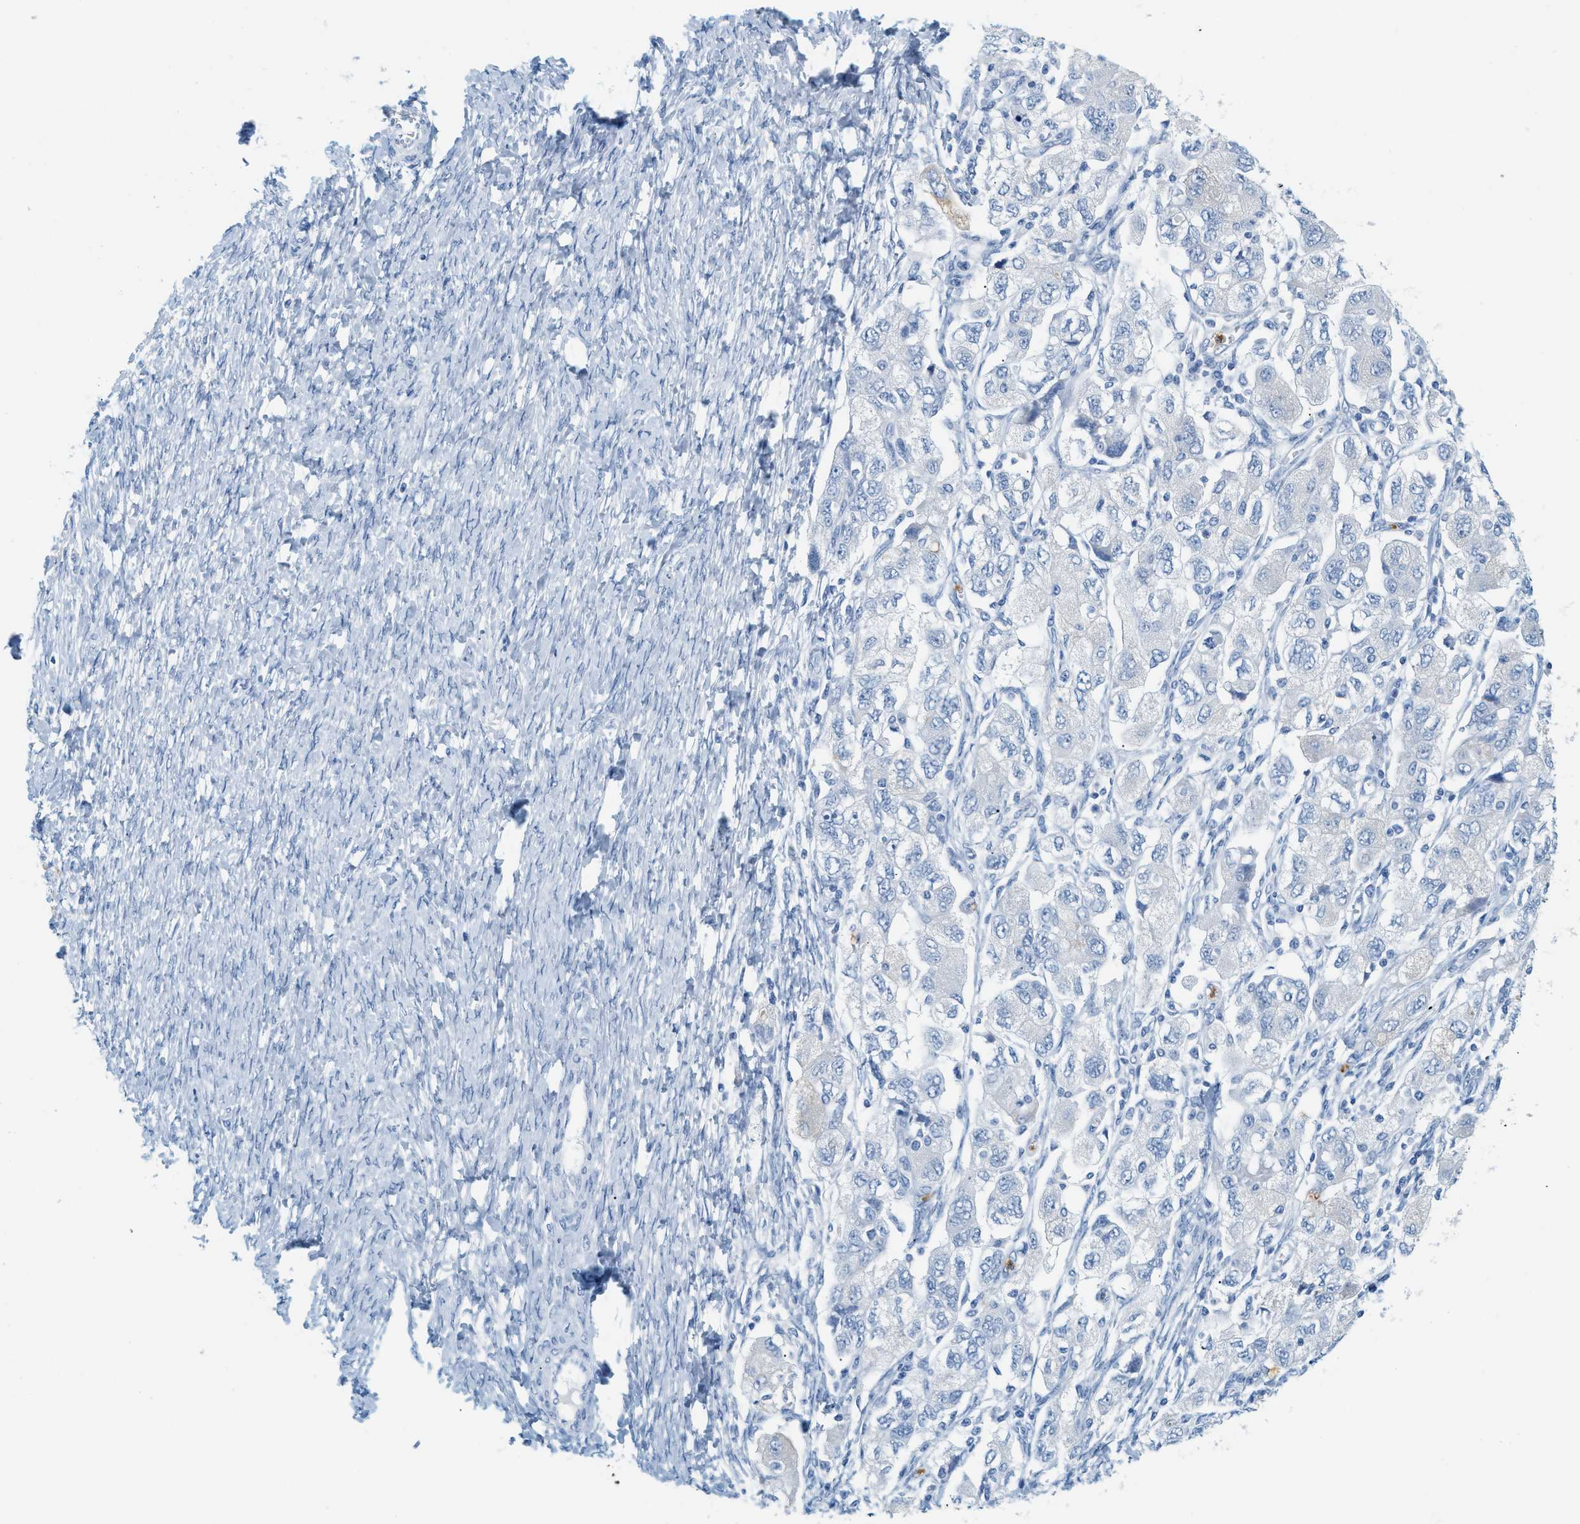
{"staining": {"intensity": "negative", "quantity": "none", "location": "none"}, "tissue": "ovarian cancer", "cell_type": "Tumor cells", "image_type": "cancer", "snomed": [{"axis": "morphology", "description": "Carcinoma, NOS"}, {"axis": "morphology", "description": "Cystadenocarcinoma, serous, NOS"}, {"axis": "topography", "description": "Ovary"}], "caption": "Immunohistochemistry (IHC) image of neoplastic tissue: carcinoma (ovarian) stained with DAB reveals no significant protein expression in tumor cells.", "gene": "LCN2", "patient": {"sex": "female", "age": 69}}